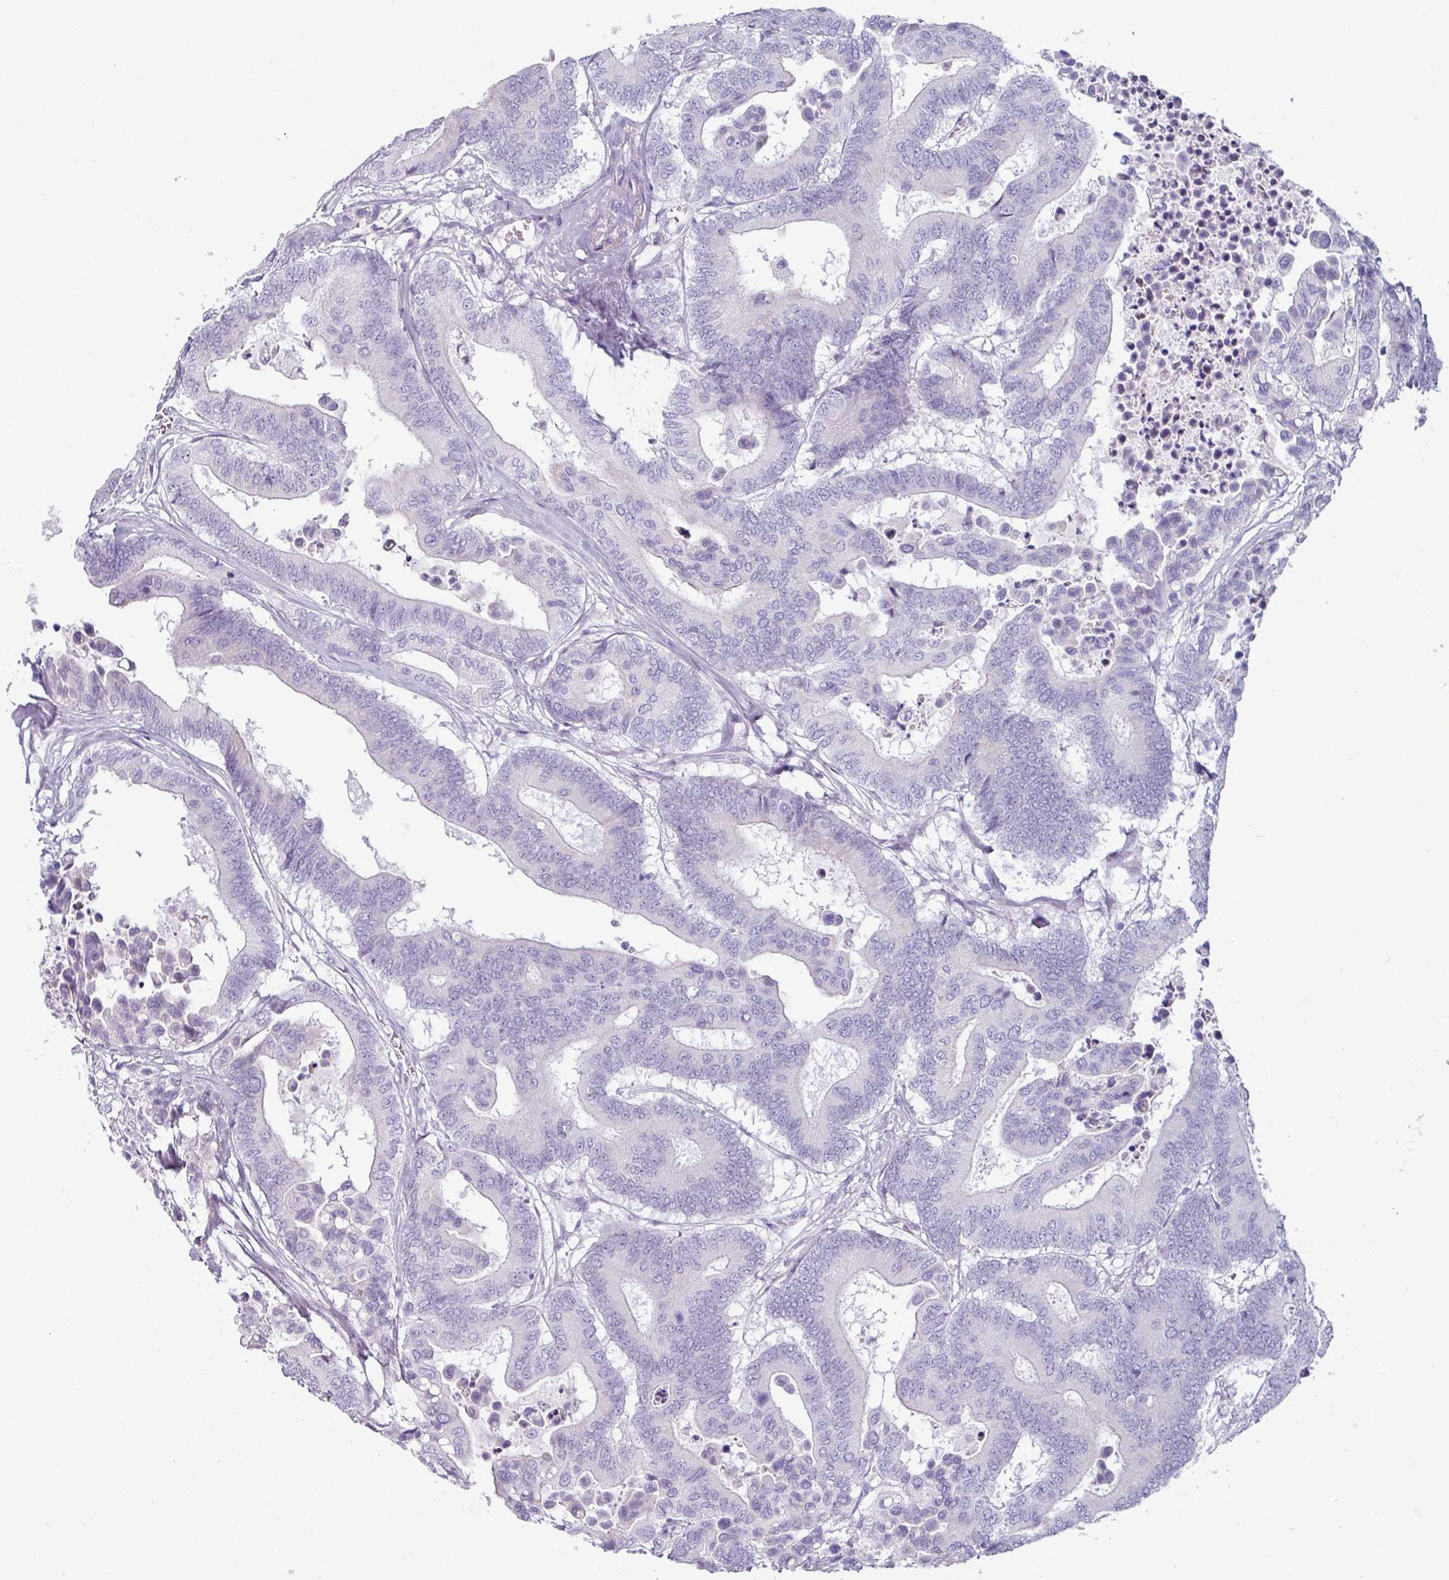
{"staining": {"intensity": "negative", "quantity": "none", "location": "none"}, "tissue": "colorectal cancer", "cell_type": "Tumor cells", "image_type": "cancer", "snomed": [{"axis": "morphology", "description": "Normal tissue, NOS"}, {"axis": "morphology", "description": "Adenocarcinoma, NOS"}, {"axis": "topography", "description": "Colon"}], "caption": "Tumor cells show no significant positivity in colorectal cancer (adenocarcinoma). The staining was performed using DAB (3,3'-diaminobenzidine) to visualize the protein expression in brown, while the nuclei were stained in blue with hematoxylin (Magnification: 20x).", "gene": "CLCA1", "patient": {"sex": "male", "age": 82}}